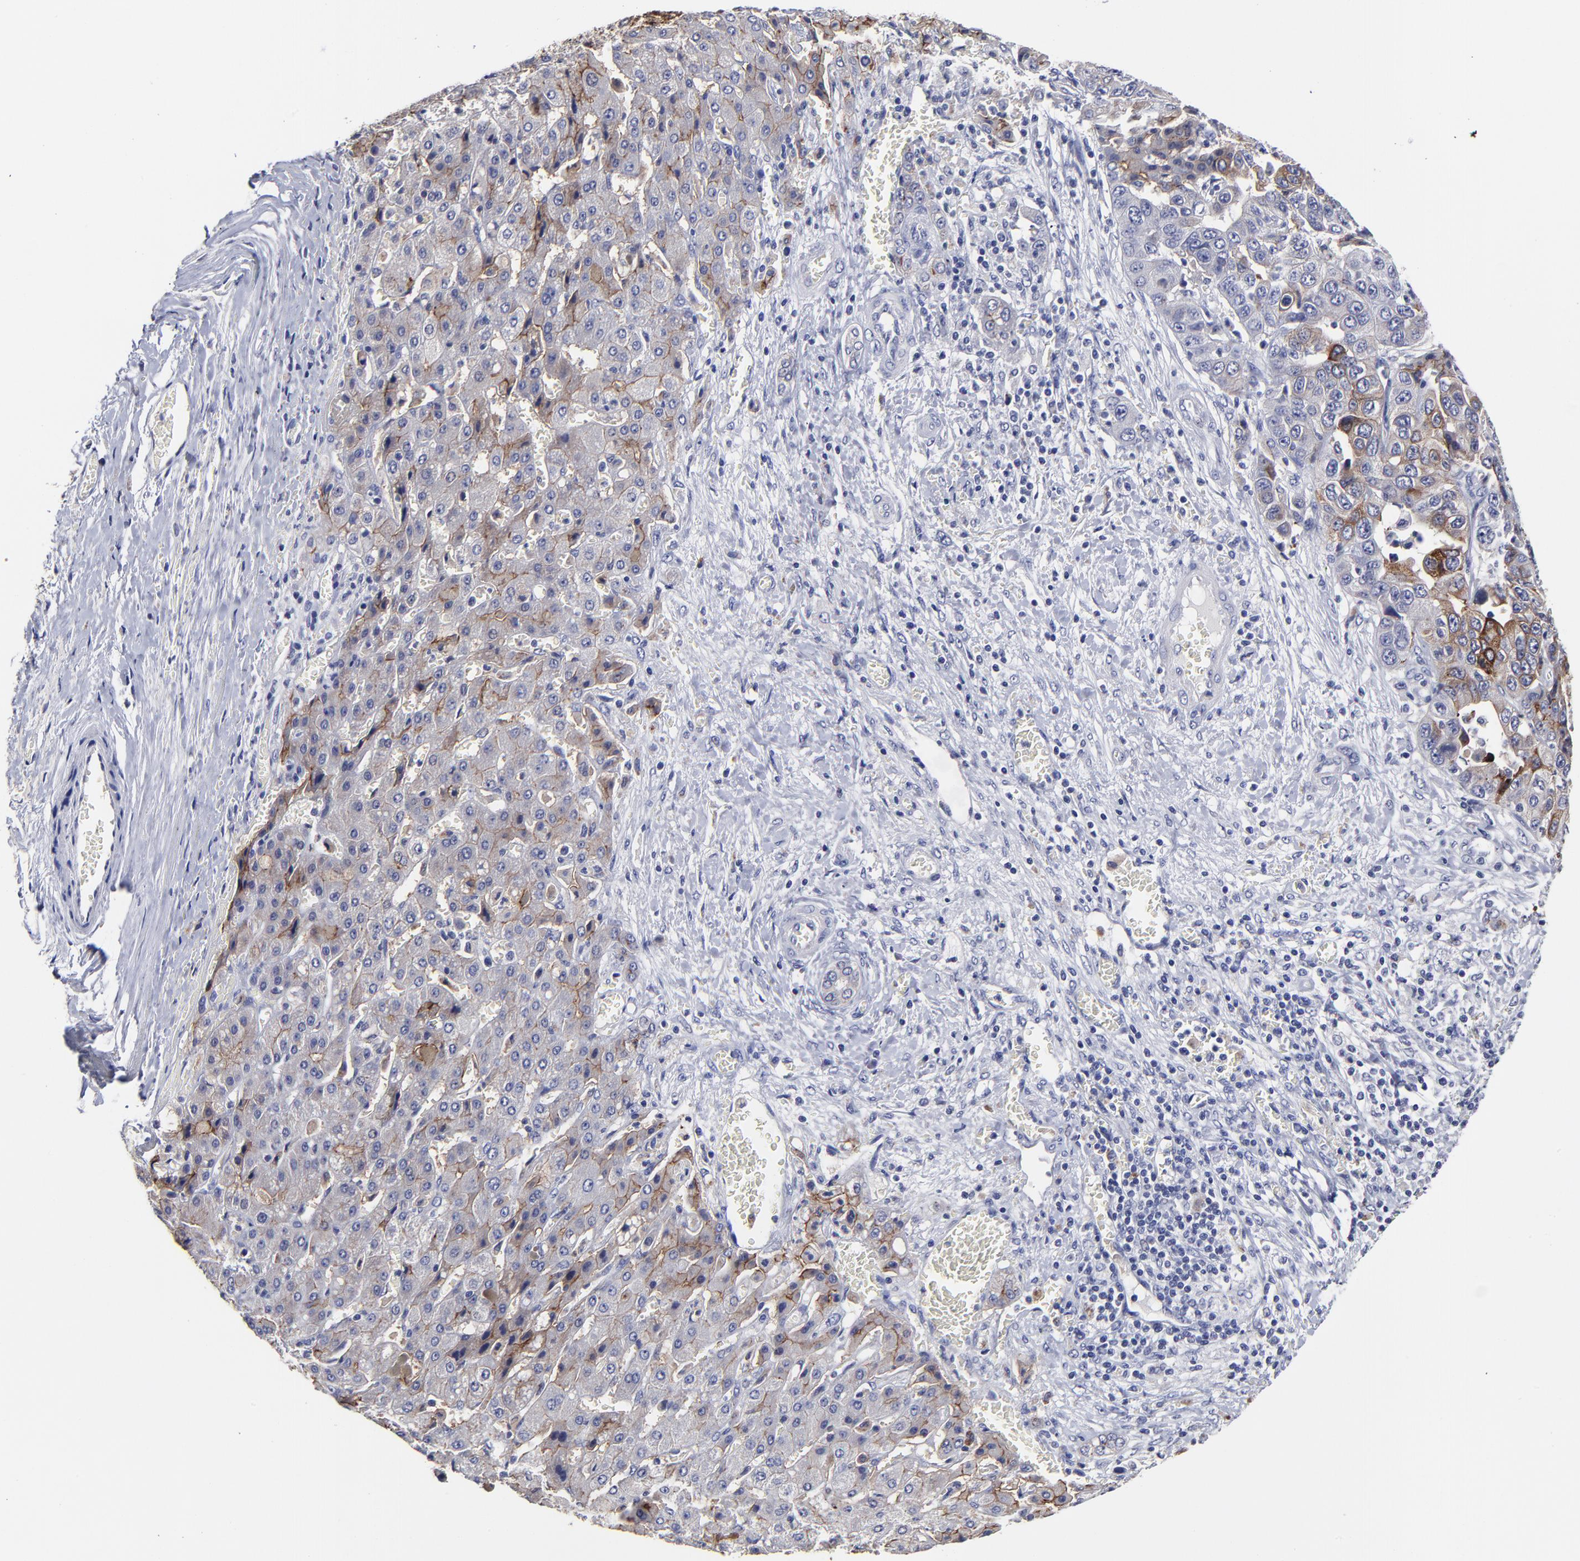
{"staining": {"intensity": "strong", "quantity": "<25%", "location": "cytoplasmic/membranous"}, "tissue": "liver cancer", "cell_type": "Tumor cells", "image_type": "cancer", "snomed": [{"axis": "morphology", "description": "Cholangiocarcinoma"}, {"axis": "topography", "description": "Liver"}], "caption": "A medium amount of strong cytoplasmic/membranous staining is present in about <25% of tumor cells in liver cancer (cholangiocarcinoma) tissue. (IHC, brightfield microscopy, high magnification).", "gene": "CXADR", "patient": {"sex": "female", "age": 52}}